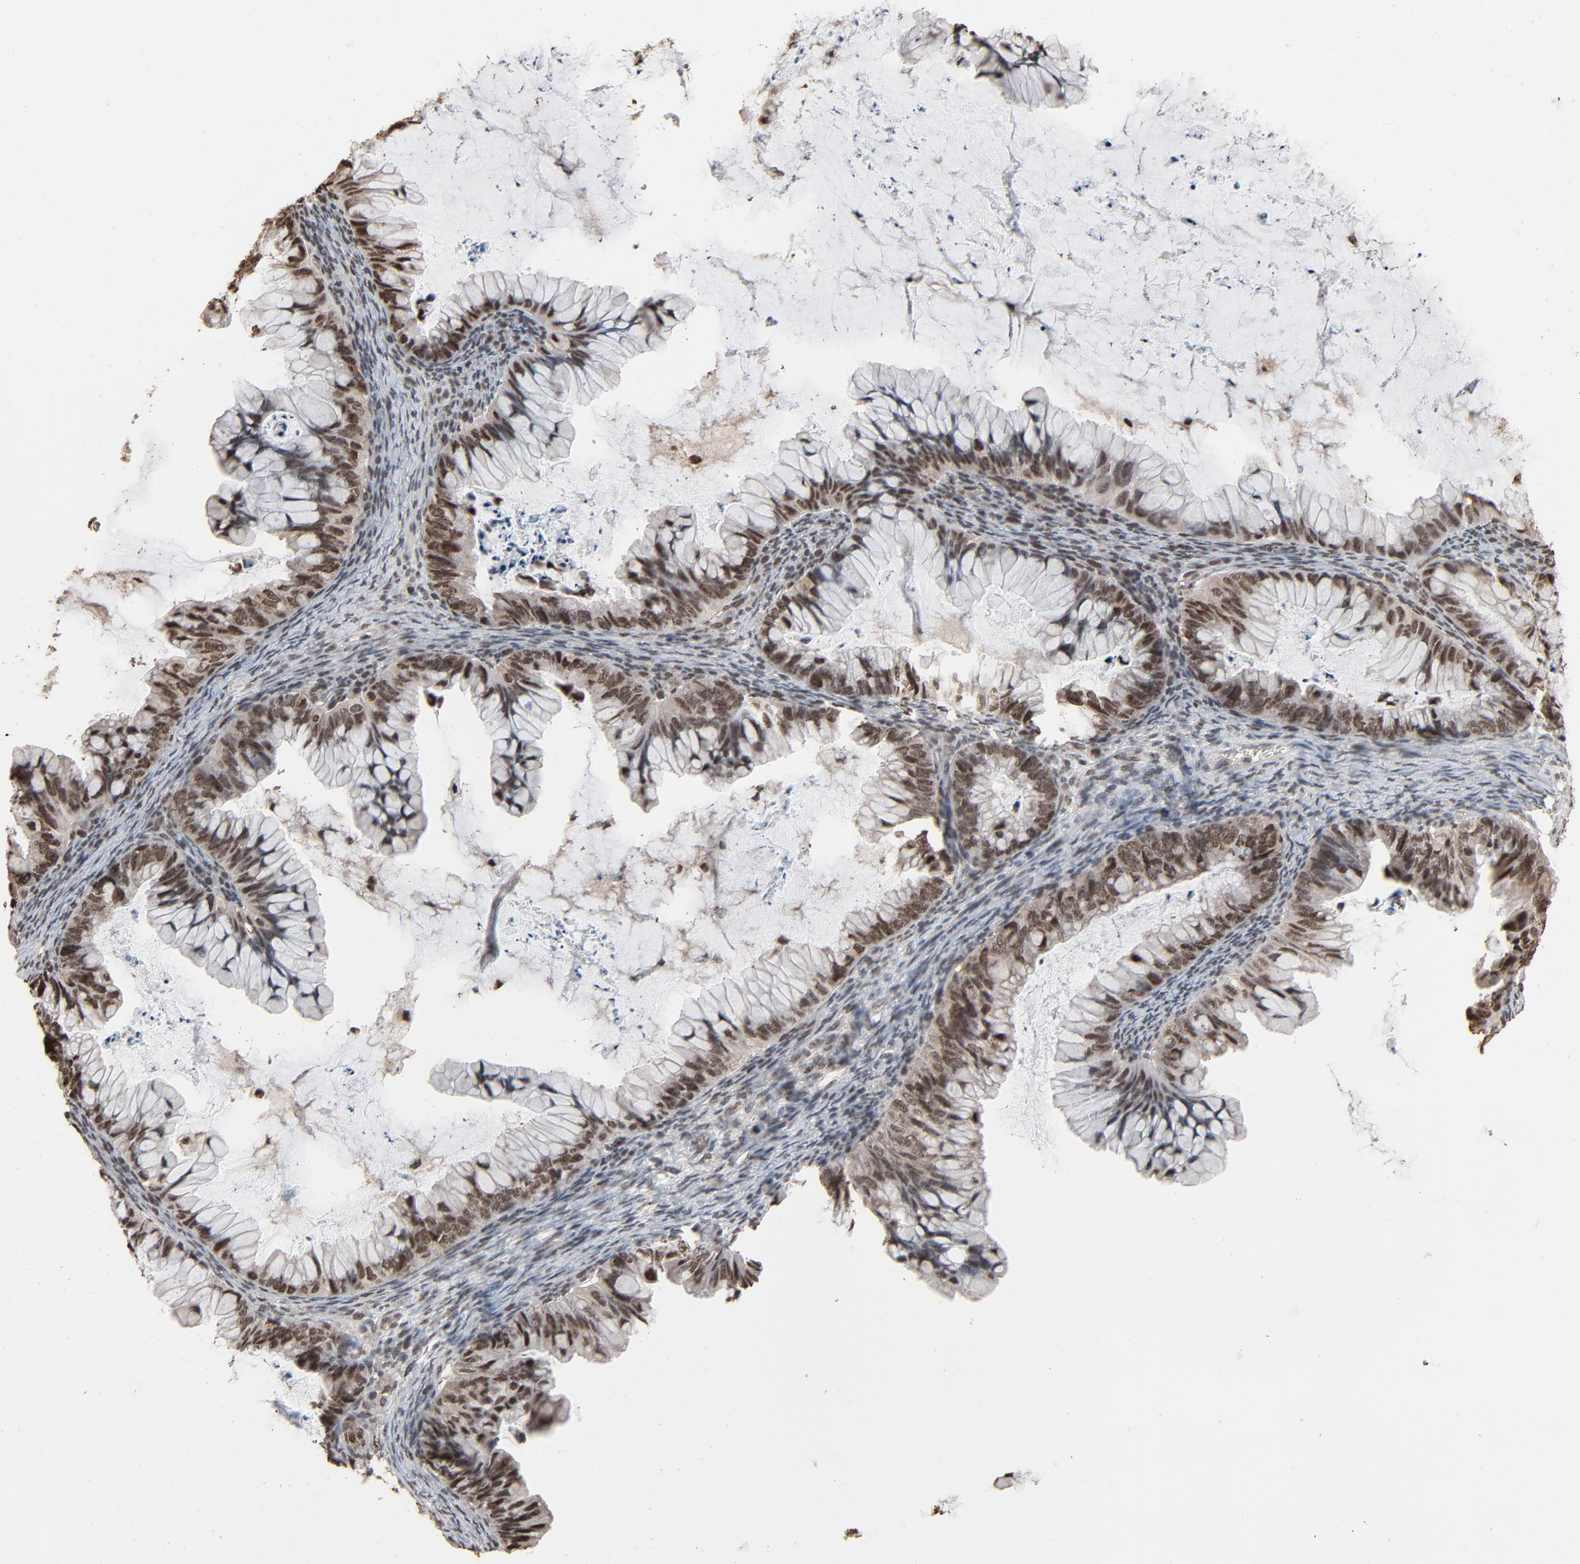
{"staining": {"intensity": "moderate", "quantity": ">75%", "location": "nuclear"}, "tissue": "ovarian cancer", "cell_type": "Tumor cells", "image_type": "cancer", "snomed": [{"axis": "morphology", "description": "Cystadenocarcinoma, mucinous, NOS"}, {"axis": "topography", "description": "Ovary"}], "caption": "Protein positivity by immunohistochemistry demonstrates moderate nuclear staining in about >75% of tumor cells in ovarian cancer.", "gene": "RPS6KA3", "patient": {"sex": "female", "age": 36}}